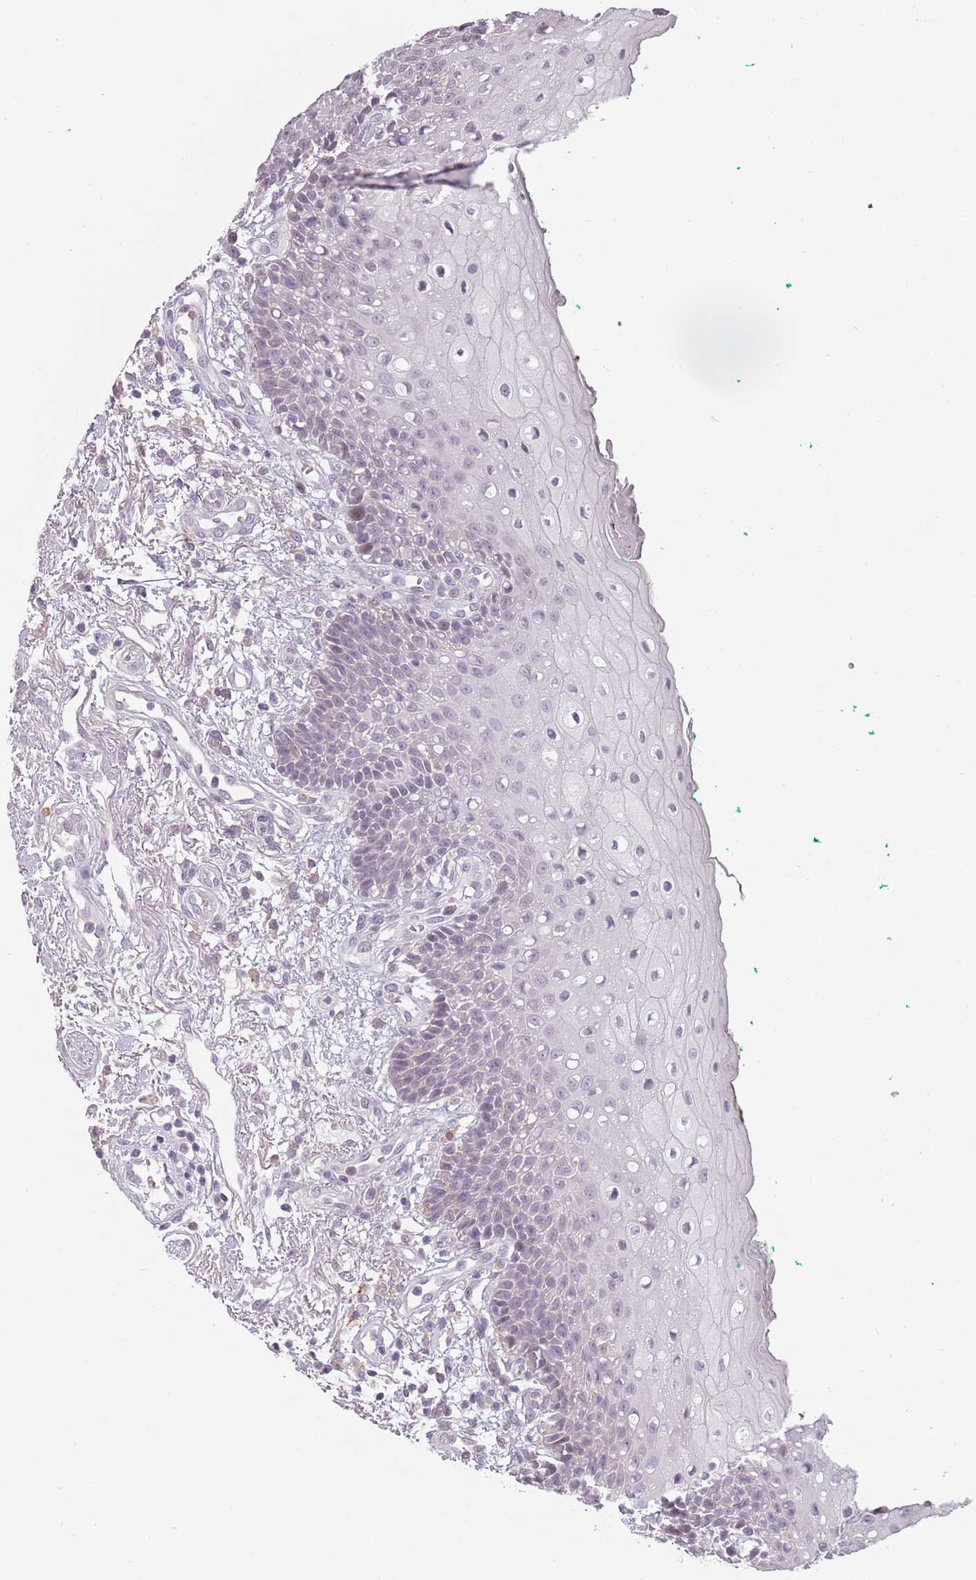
{"staining": {"intensity": "weak", "quantity": "<25%", "location": "nuclear"}, "tissue": "oral mucosa", "cell_type": "Squamous epithelial cells", "image_type": "normal", "snomed": [{"axis": "morphology", "description": "Normal tissue, NOS"}, {"axis": "morphology", "description": "Squamous cell carcinoma, NOS"}, {"axis": "topography", "description": "Oral tissue"}, {"axis": "topography", "description": "Tounge, NOS"}, {"axis": "topography", "description": "Head-Neck"}], "caption": "A high-resolution micrograph shows IHC staining of benign oral mucosa, which demonstrates no significant positivity in squamous epithelial cells. Nuclei are stained in blue.", "gene": "CC2D2B", "patient": {"sex": "male", "age": 79}}